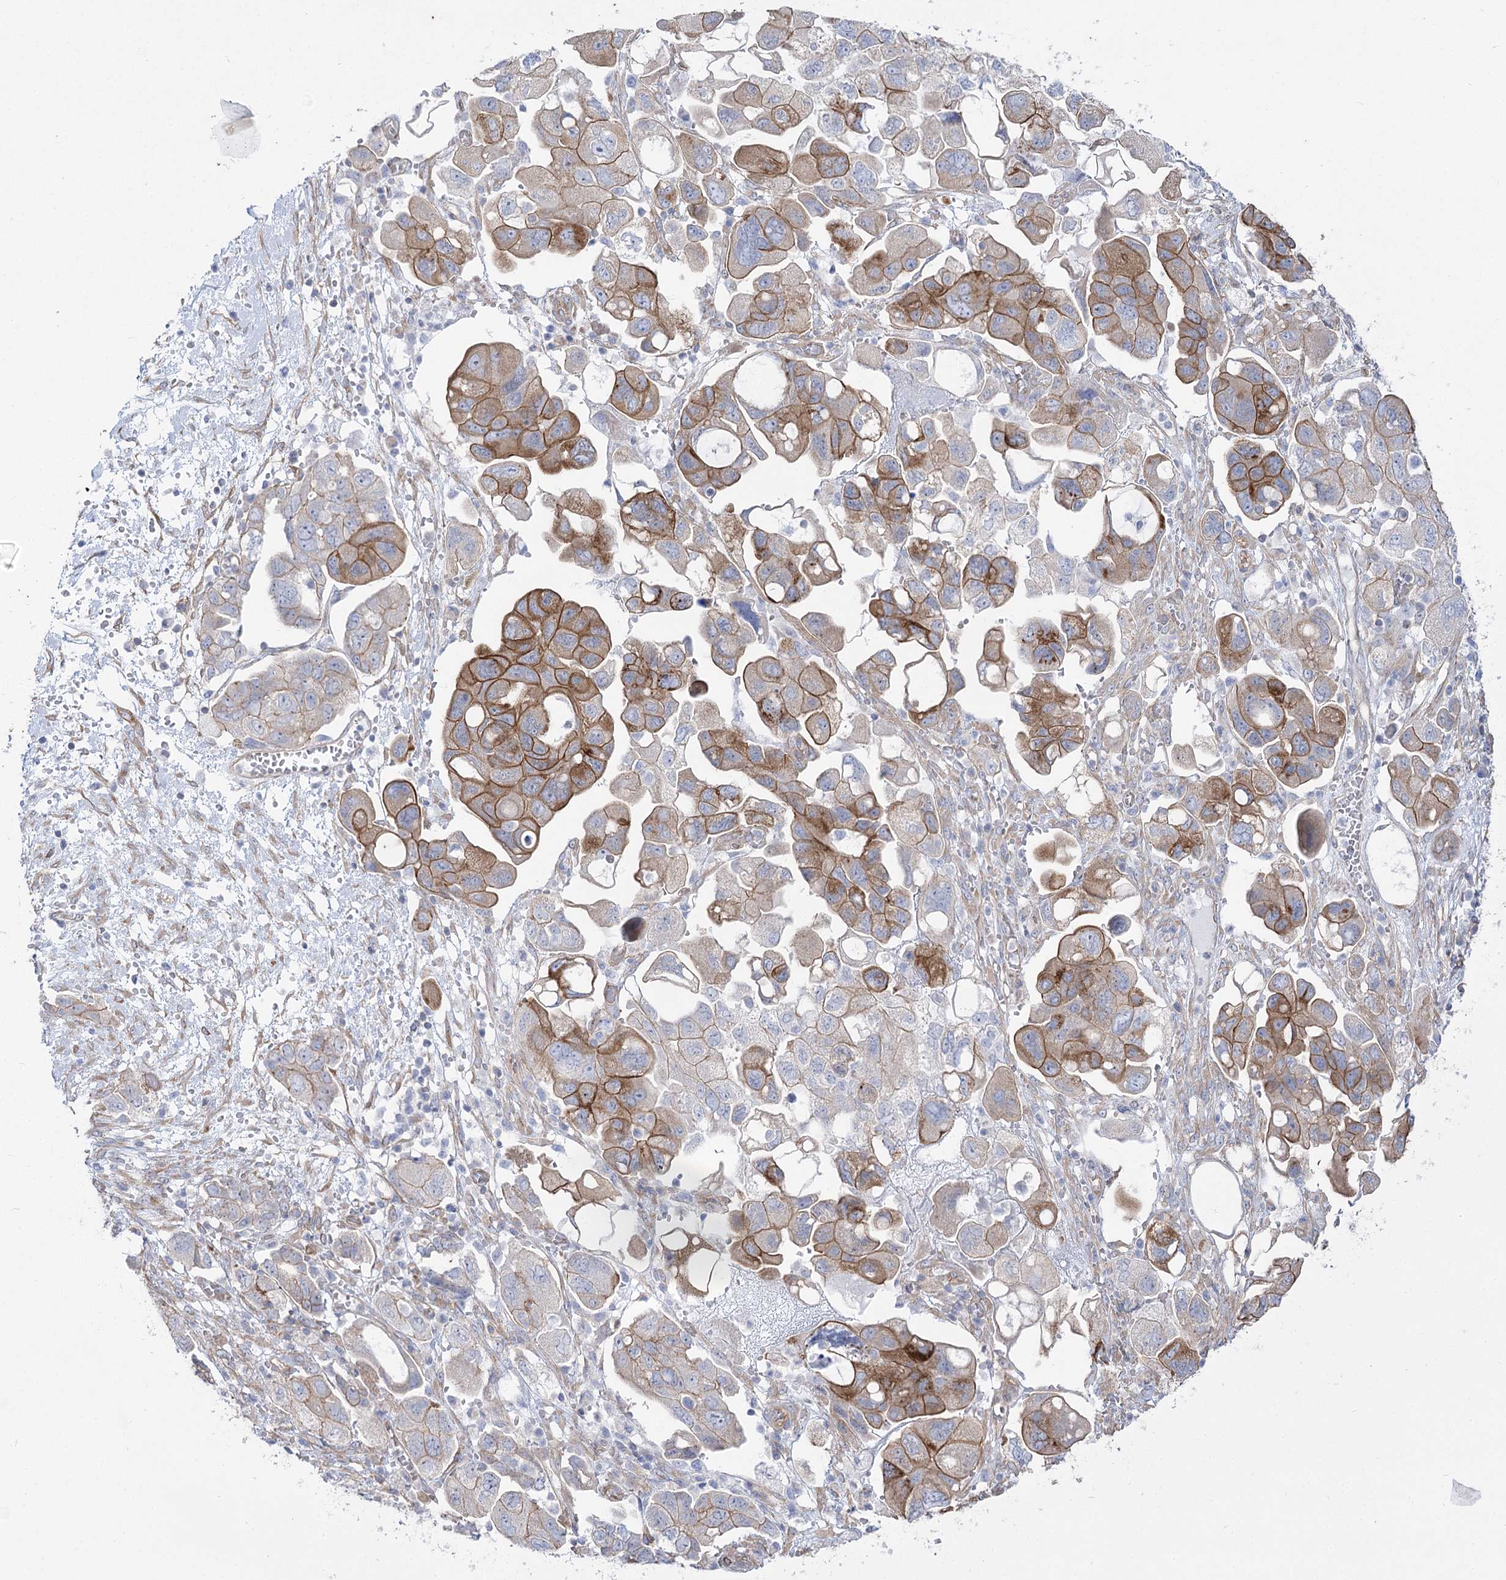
{"staining": {"intensity": "moderate", "quantity": "25%-75%", "location": "cytoplasmic/membranous"}, "tissue": "ovarian cancer", "cell_type": "Tumor cells", "image_type": "cancer", "snomed": [{"axis": "morphology", "description": "Carcinoma, NOS"}, {"axis": "morphology", "description": "Cystadenocarcinoma, serous, NOS"}, {"axis": "topography", "description": "Ovary"}], "caption": "High-magnification brightfield microscopy of ovarian serous cystadenocarcinoma stained with DAB (3,3'-diaminobenzidine) (brown) and counterstained with hematoxylin (blue). tumor cells exhibit moderate cytoplasmic/membranous staining is seen in approximately25%-75% of cells.", "gene": "PLEKHA5", "patient": {"sex": "female", "age": 69}}